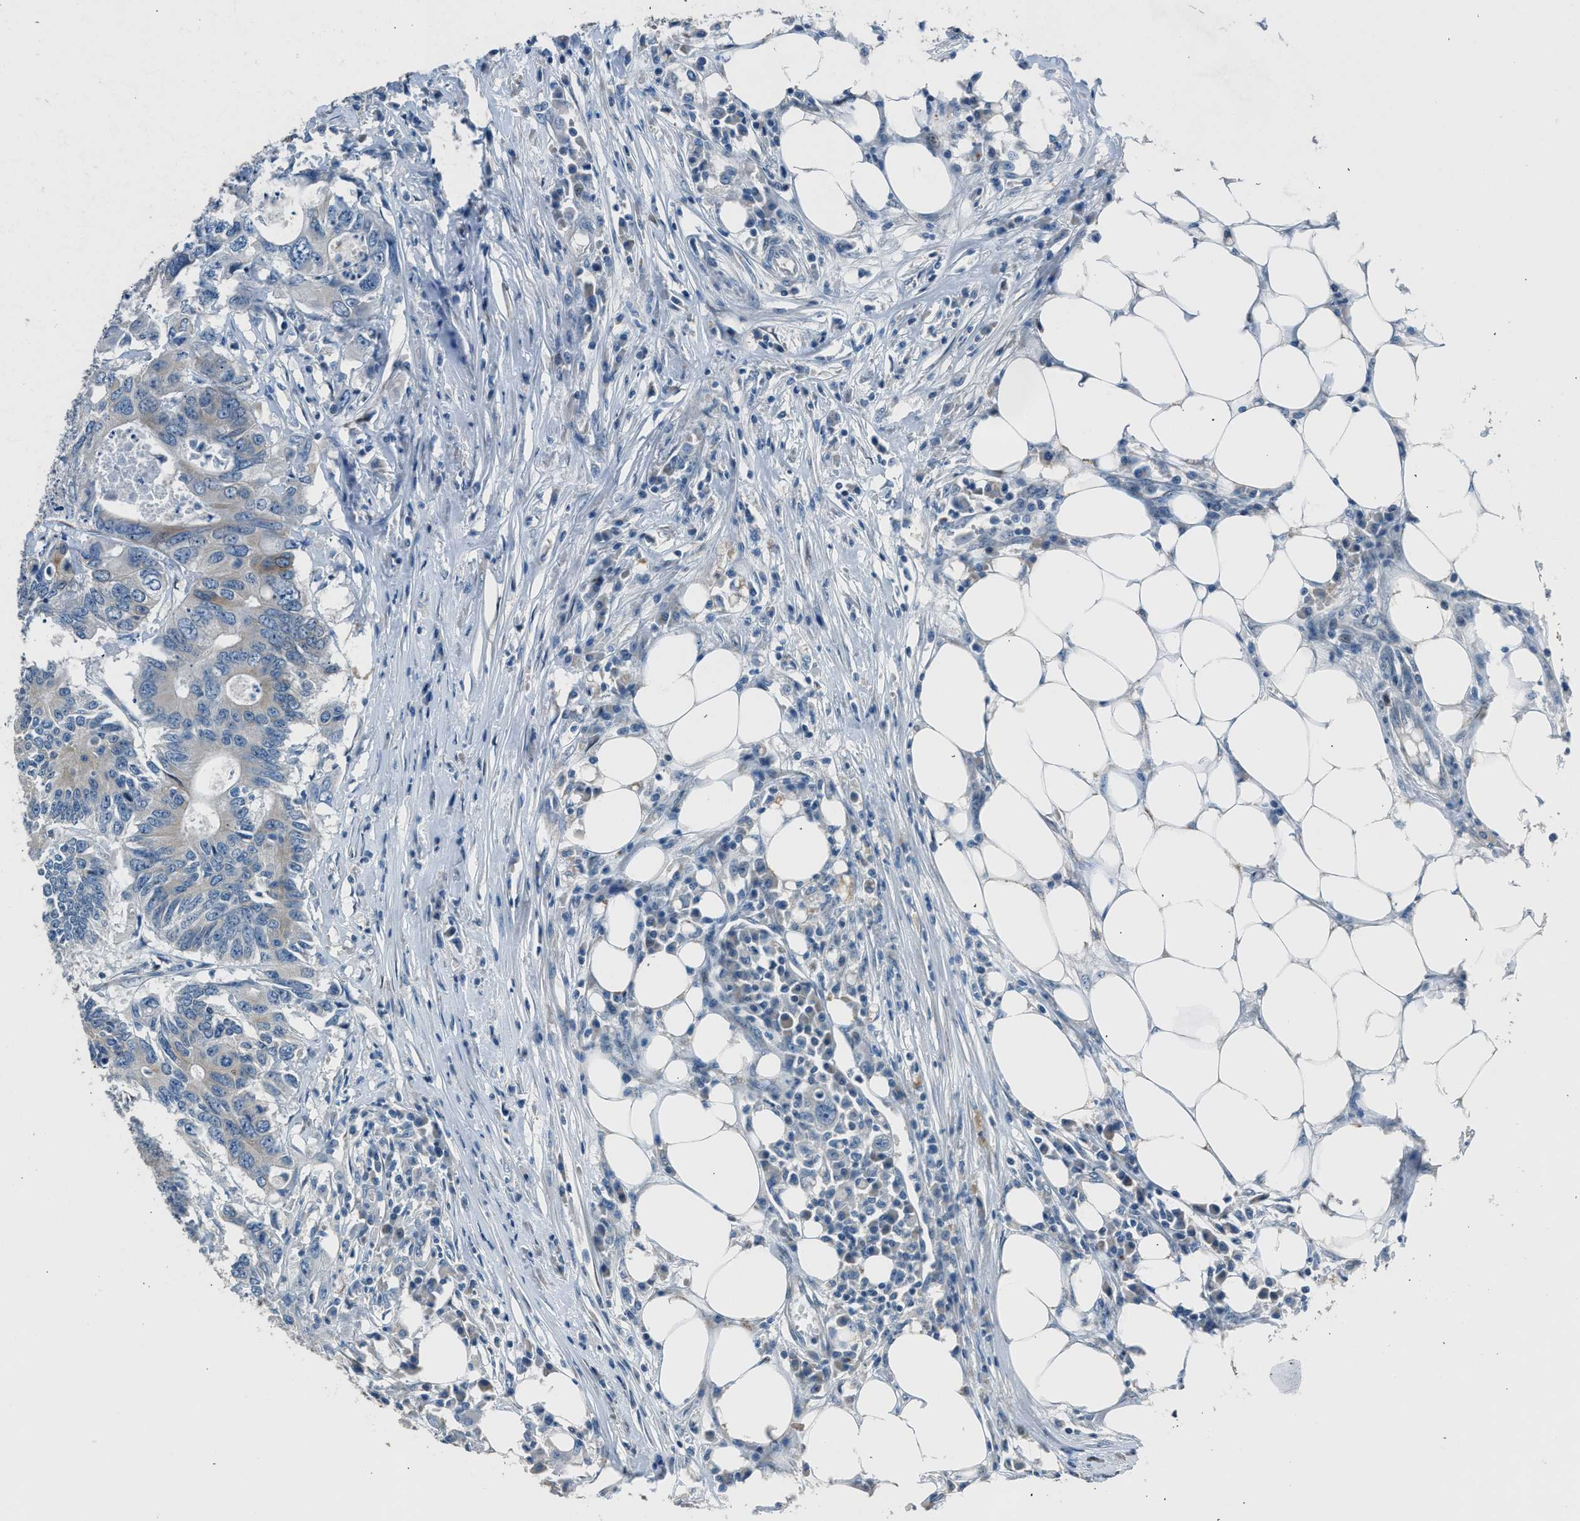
{"staining": {"intensity": "weak", "quantity": "25%-75%", "location": "cytoplasmic/membranous"}, "tissue": "colorectal cancer", "cell_type": "Tumor cells", "image_type": "cancer", "snomed": [{"axis": "morphology", "description": "Adenocarcinoma, NOS"}, {"axis": "topography", "description": "Colon"}], "caption": "Approximately 25%-75% of tumor cells in human colorectal adenocarcinoma exhibit weak cytoplasmic/membranous protein expression as visualized by brown immunohistochemical staining.", "gene": "RNF41", "patient": {"sex": "male", "age": 71}}